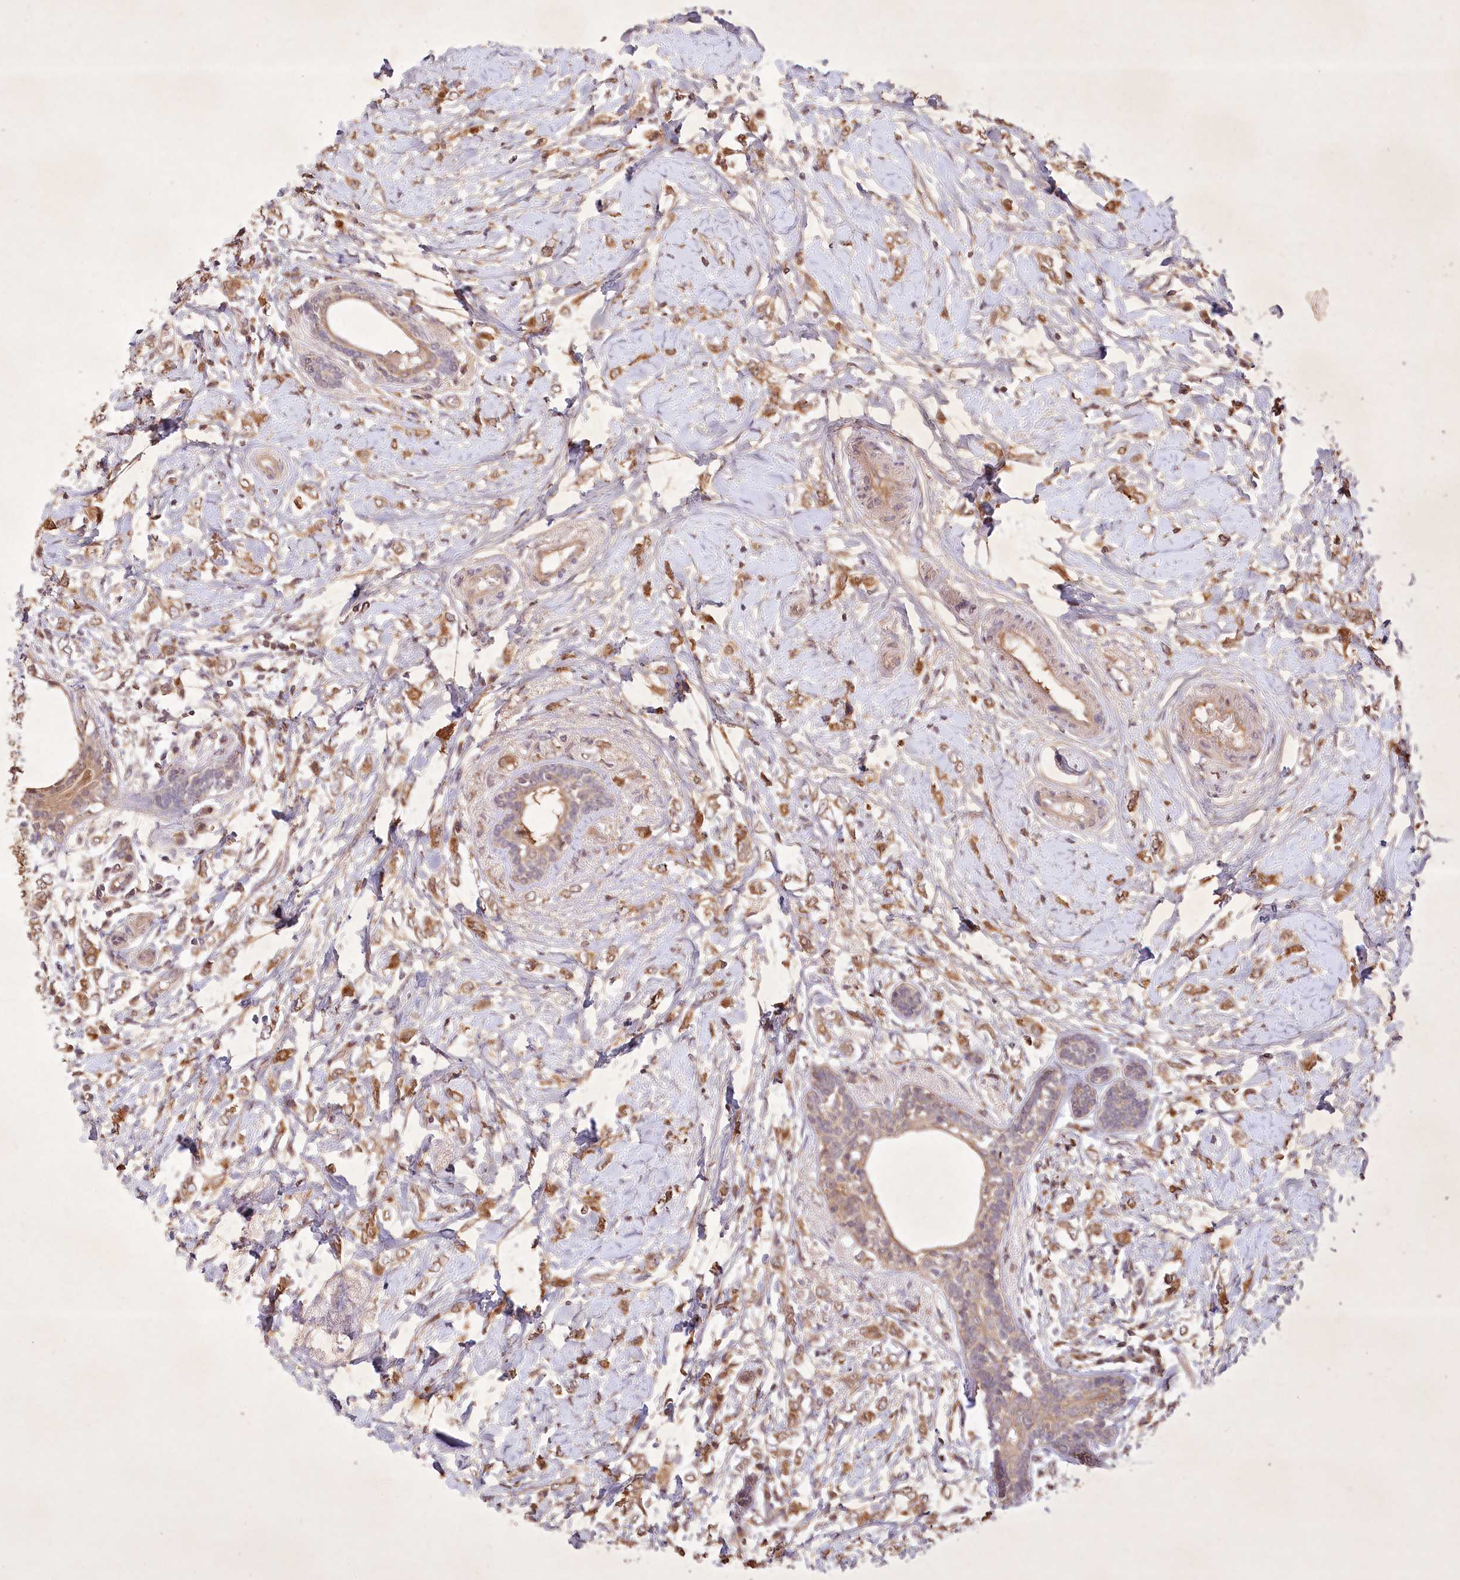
{"staining": {"intensity": "moderate", "quantity": ">75%", "location": "cytoplasmic/membranous"}, "tissue": "breast cancer", "cell_type": "Tumor cells", "image_type": "cancer", "snomed": [{"axis": "morphology", "description": "Normal tissue, NOS"}, {"axis": "morphology", "description": "Lobular carcinoma"}, {"axis": "topography", "description": "Breast"}], "caption": "Immunohistochemistry staining of breast cancer (lobular carcinoma), which displays medium levels of moderate cytoplasmic/membranous expression in approximately >75% of tumor cells indicating moderate cytoplasmic/membranous protein positivity. The staining was performed using DAB (3,3'-diaminobenzidine) (brown) for protein detection and nuclei were counterstained in hematoxylin (blue).", "gene": "IRAK1BP1", "patient": {"sex": "female", "age": 47}}